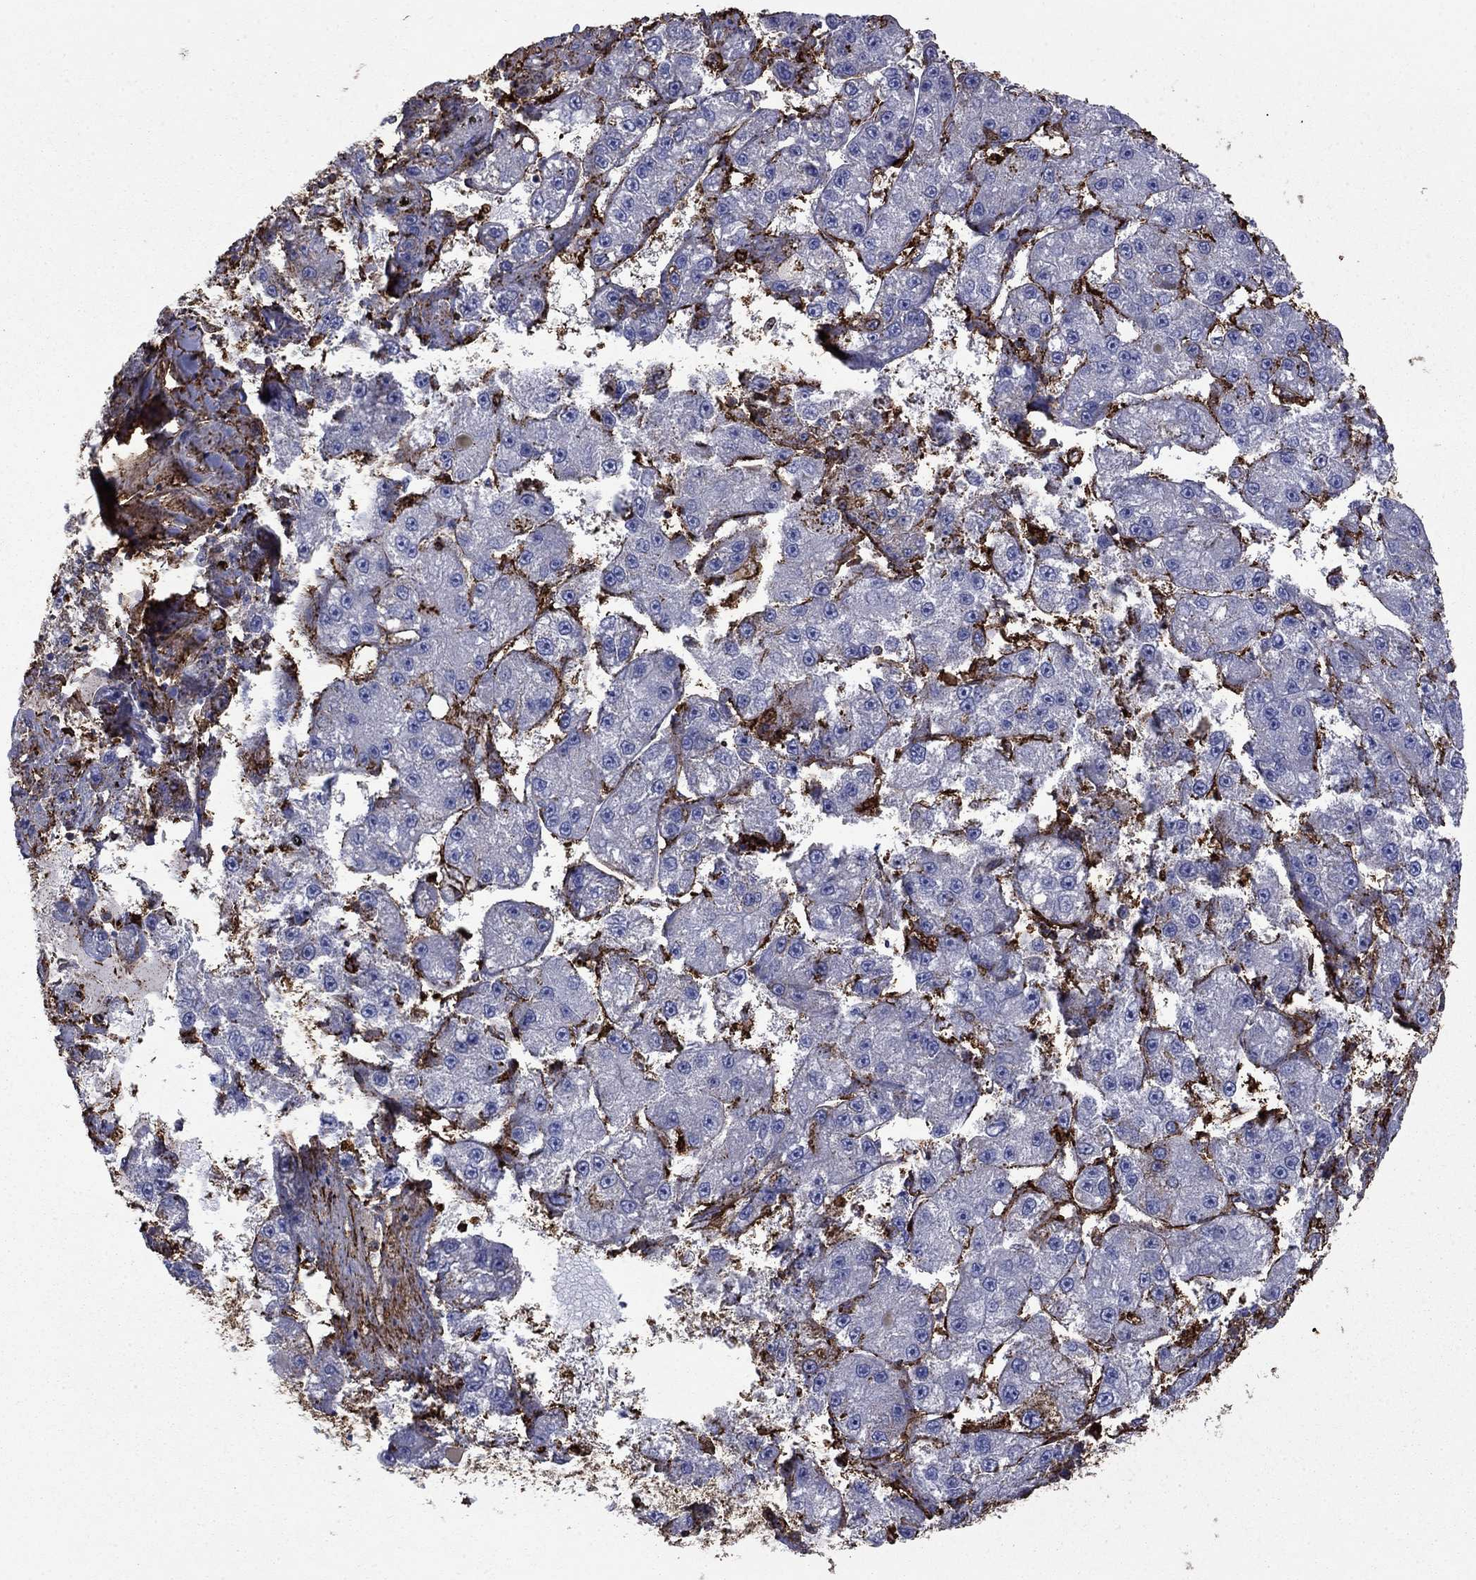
{"staining": {"intensity": "negative", "quantity": "none", "location": "none"}, "tissue": "liver cancer", "cell_type": "Tumor cells", "image_type": "cancer", "snomed": [{"axis": "morphology", "description": "Carcinoma, Hepatocellular, NOS"}, {"axis": "topography", "description": "Liver"}], "caption": "There is no significant expression in tumor cells of liver hepatocellular carcinoma.", "gene": "PLAU", "patient": {"sex": "female", "age": 65}}